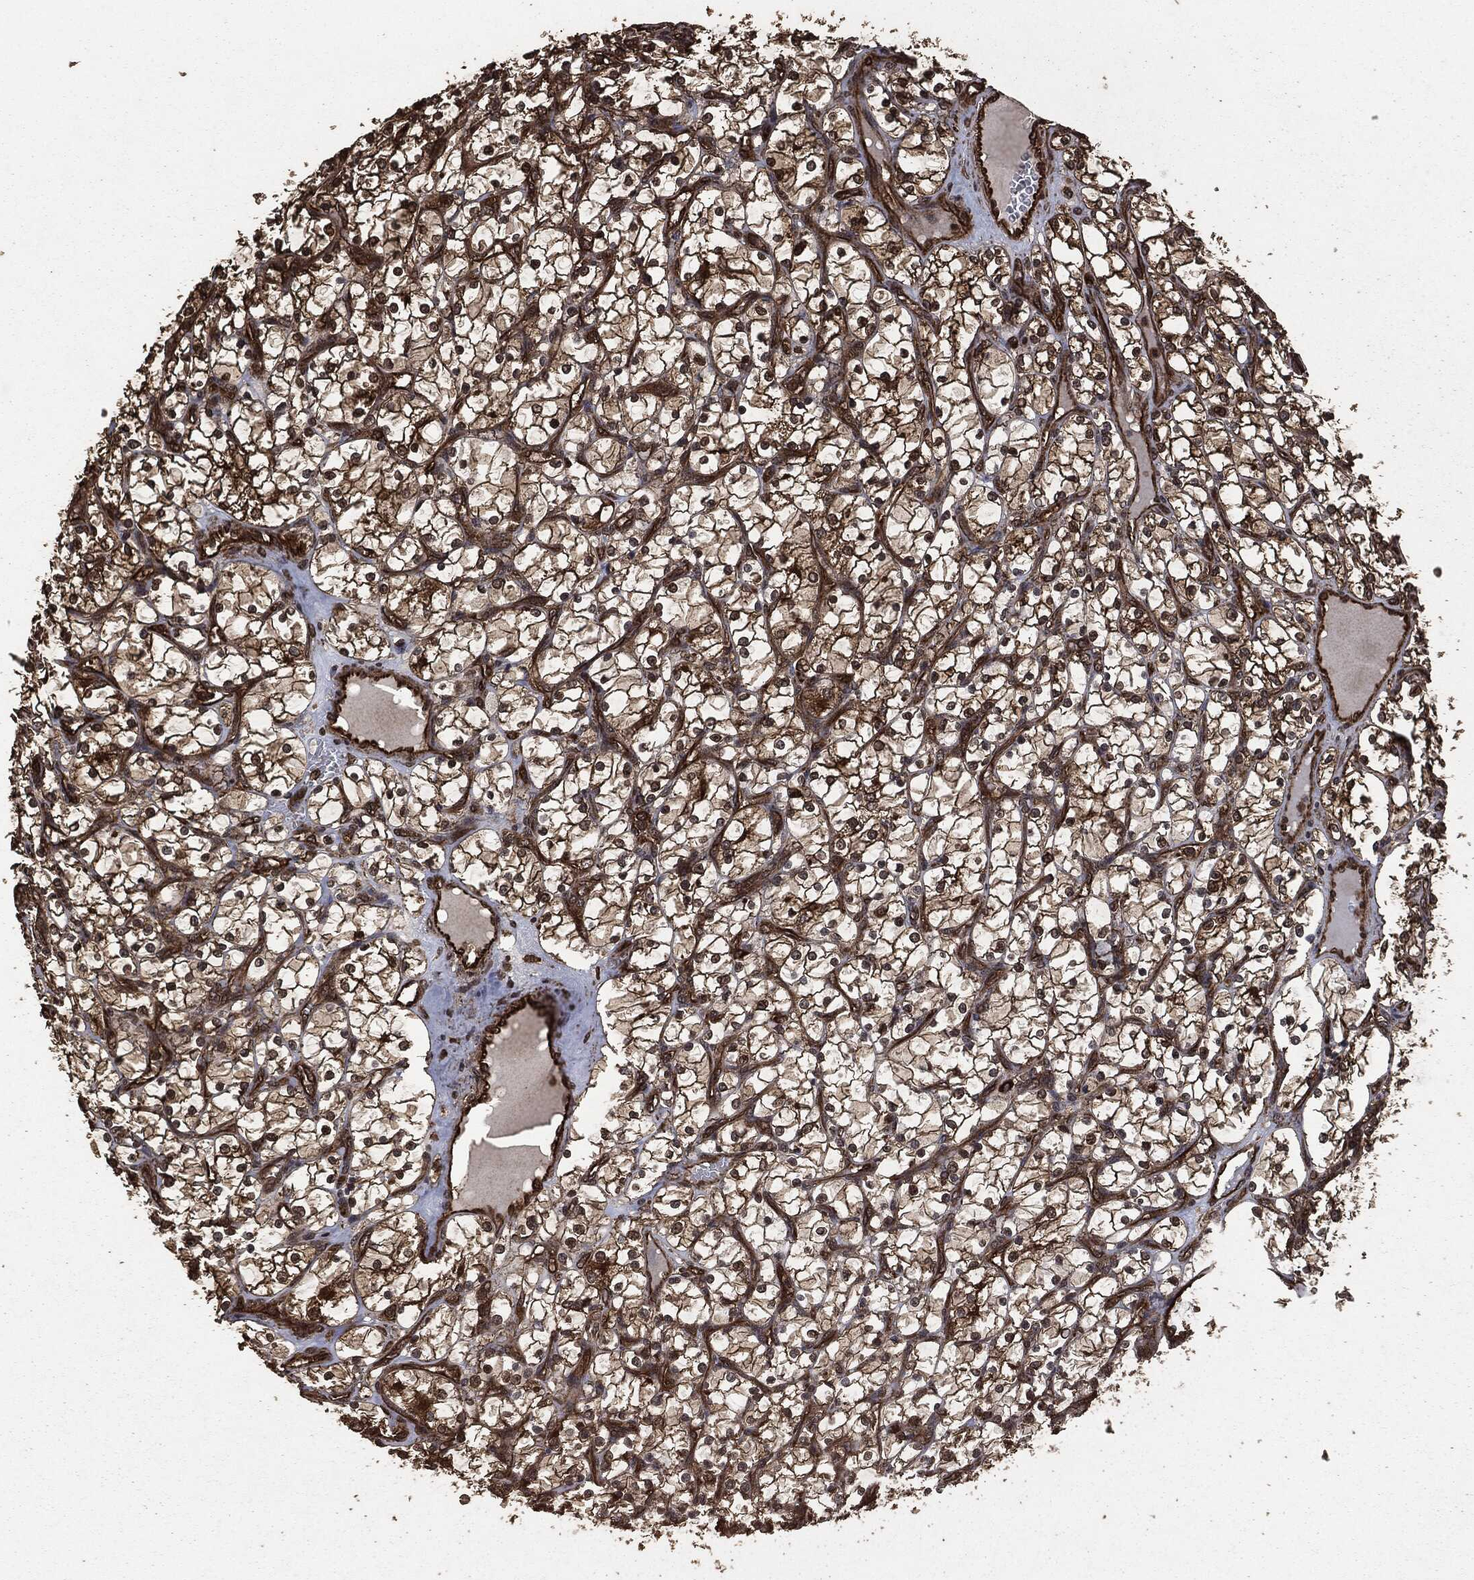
{"staining": {"intensity": "strong", "quantity": "25%-75%", "location": "cytoplasmic/membranous"}, "tissue": "renal cancer", "cell_type": "Tumor cells", "image_type": "cancer", "snomed": [{"axis": "morphology", "description": "Adenocarcinoma, NOS"}, {"axis": "topography", "description": "Kidney"}], "caption": "Approximately 25%-75% of tumor cells in renal adenocarcinoma display strong cytoplasmic/membranous protein staining as visualized by brown immunohistochemical staining.", "gene": "HRAS", "patient": {"sex": "female", "age": 69}}